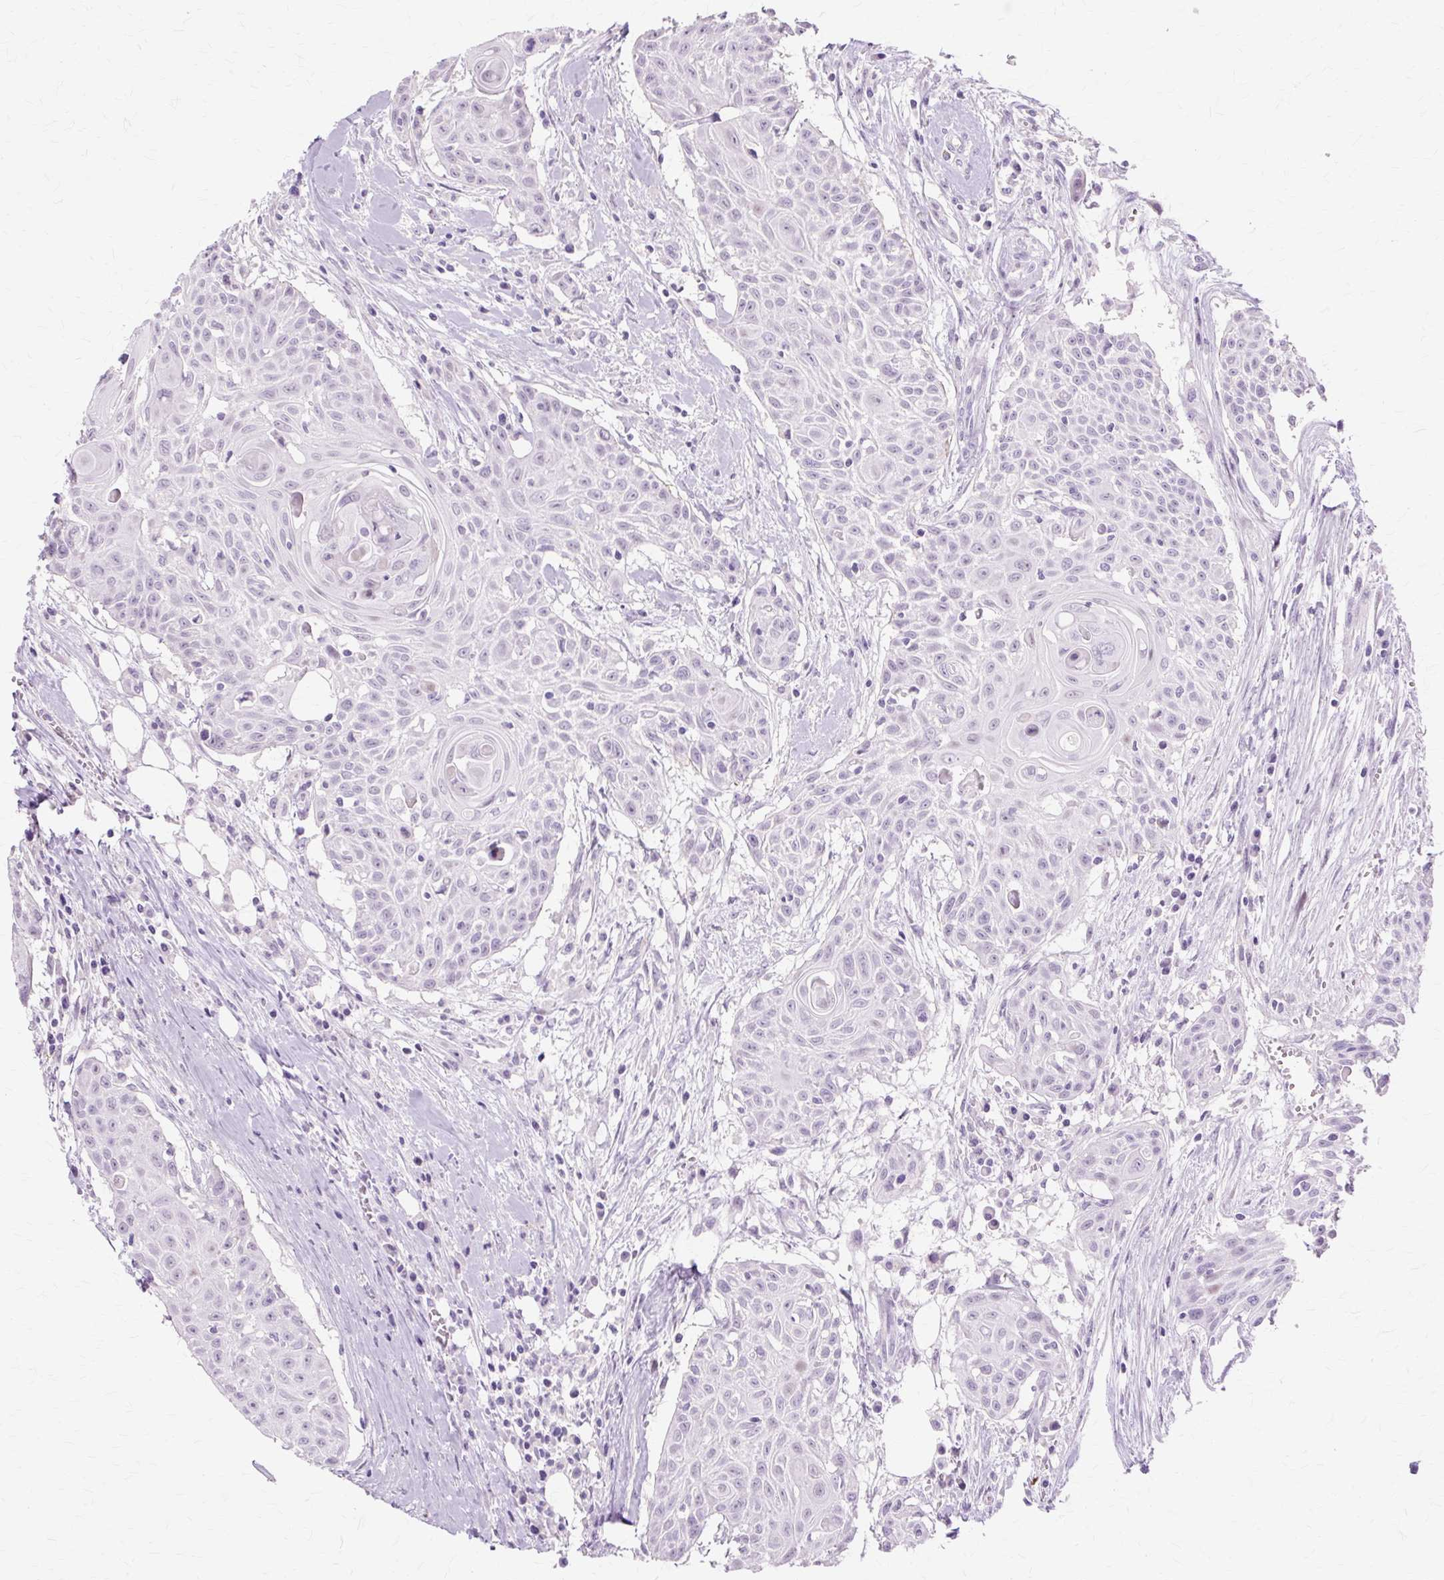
{"staining": {"intensity": "negative", "quantity": "none", "location": "none"}, "tissue": "head and neck cancer", "cell_type": "Tumor cells", "image_type": "cancer", "snomed": [{"axis": "morphology", "description": "Squamous cell carcinoma, NOS"}, {"axis": "topography", "description": "Lymph node"}, {"axis": "topography", "description": "Salivary gland"}, {"axis": "topography", "description": "Head-Neck"}], "caption": "DAB immunohistochemical staining of human head and neck cancer exhibits no significant positivity in tumor cells. Brightfield microscopy of IHC stained with DAB (brown) and hematoxylin (blue), captured at high magnification.", "gene": "IRX2", "patient": {"sex": "female", "age": 74}}